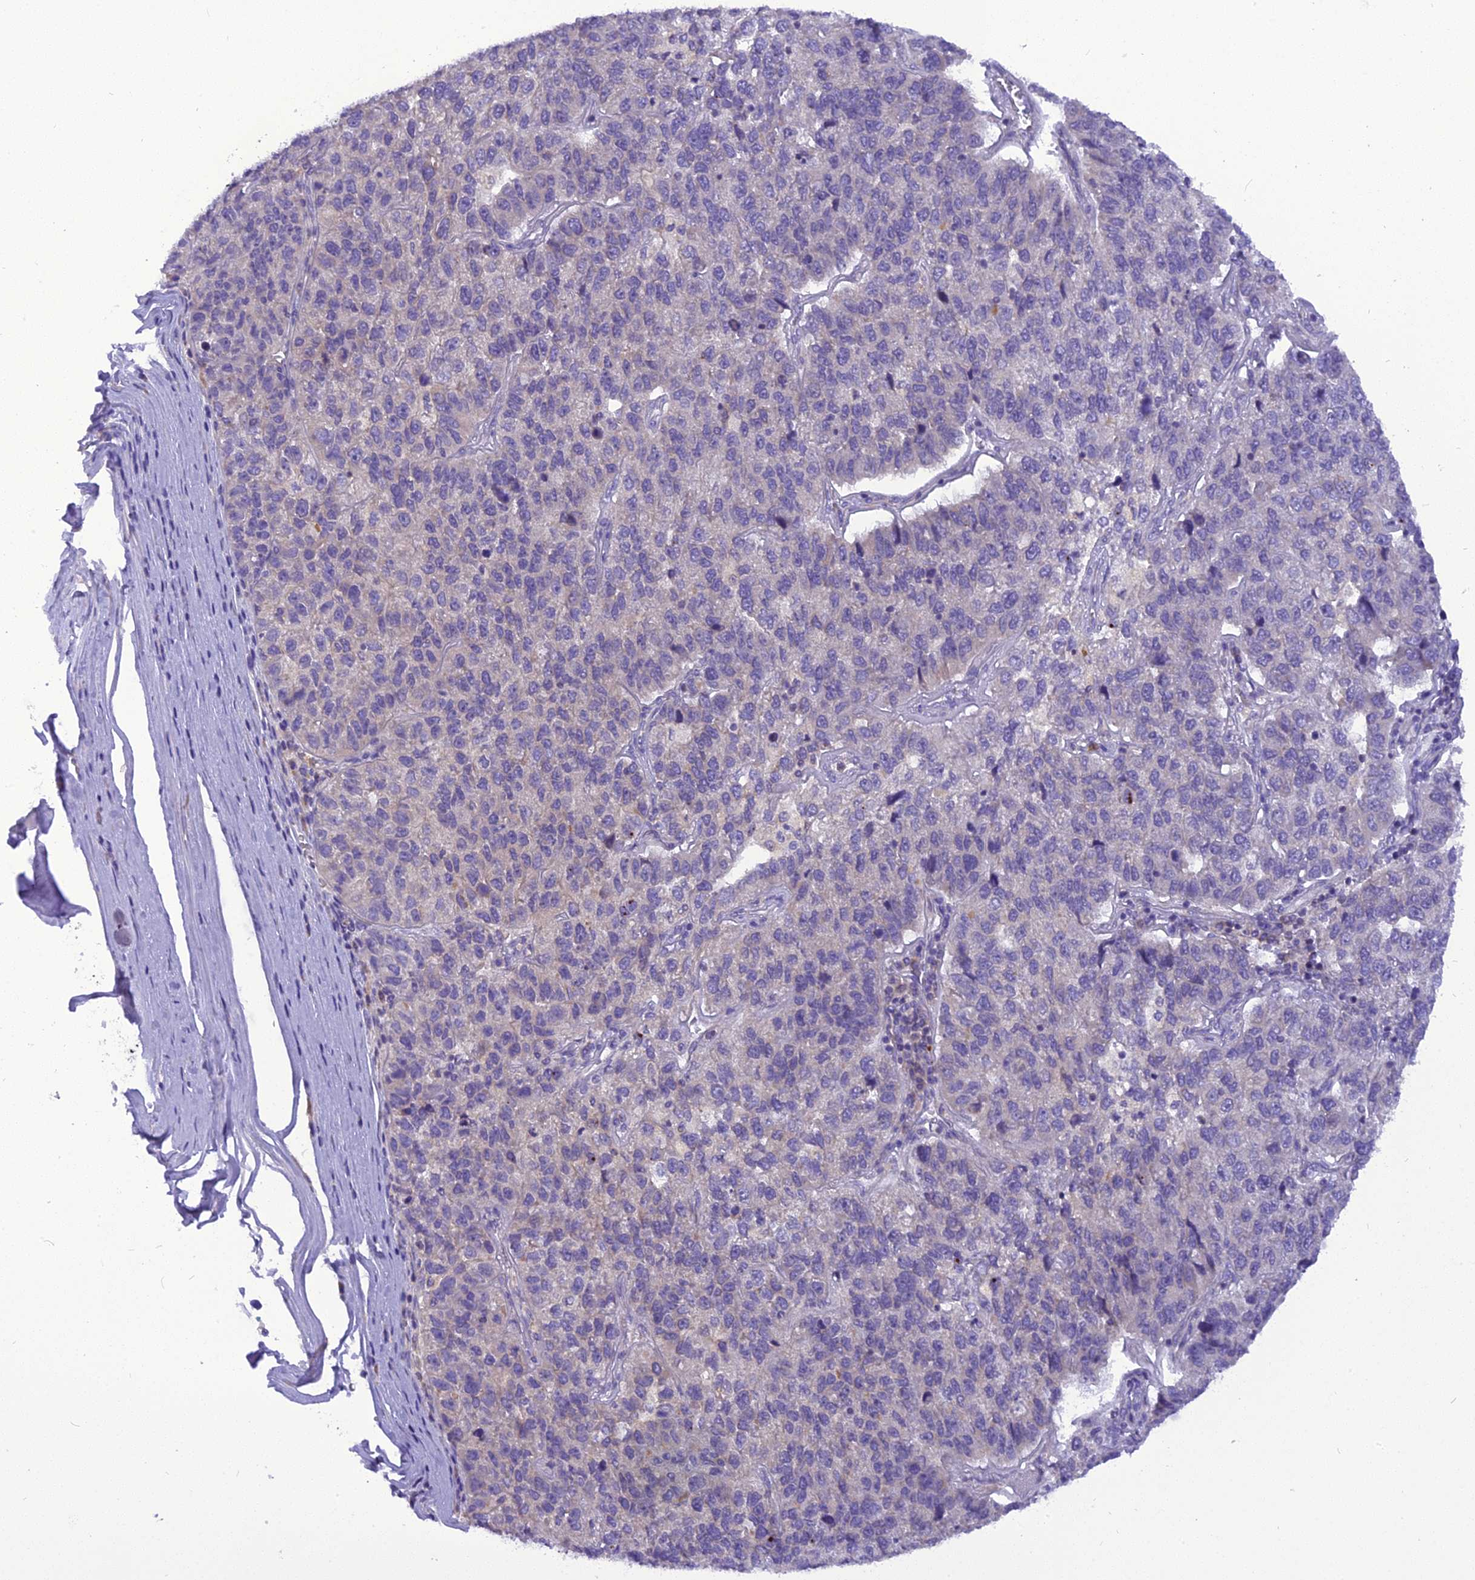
{"staining": {"intensity": "negative", "quantity": "none", "location": "none"}, "tissue": "pancreatic cancer", "cell_type": "Tumor cells", "image_type": "cancer", "snomed": [{"axis": "morphology", "description": "Adenocarcinoma, NOS"}, {"axis": "topography", "description": "Pancreas"}], "caption": "The histopathology image exhibits no significant positivity in tumor cells of pancreatic cancer (adenocarcinoma).", "gene": "TRIM3", "patient": {"sex": "female", "age": 61}}